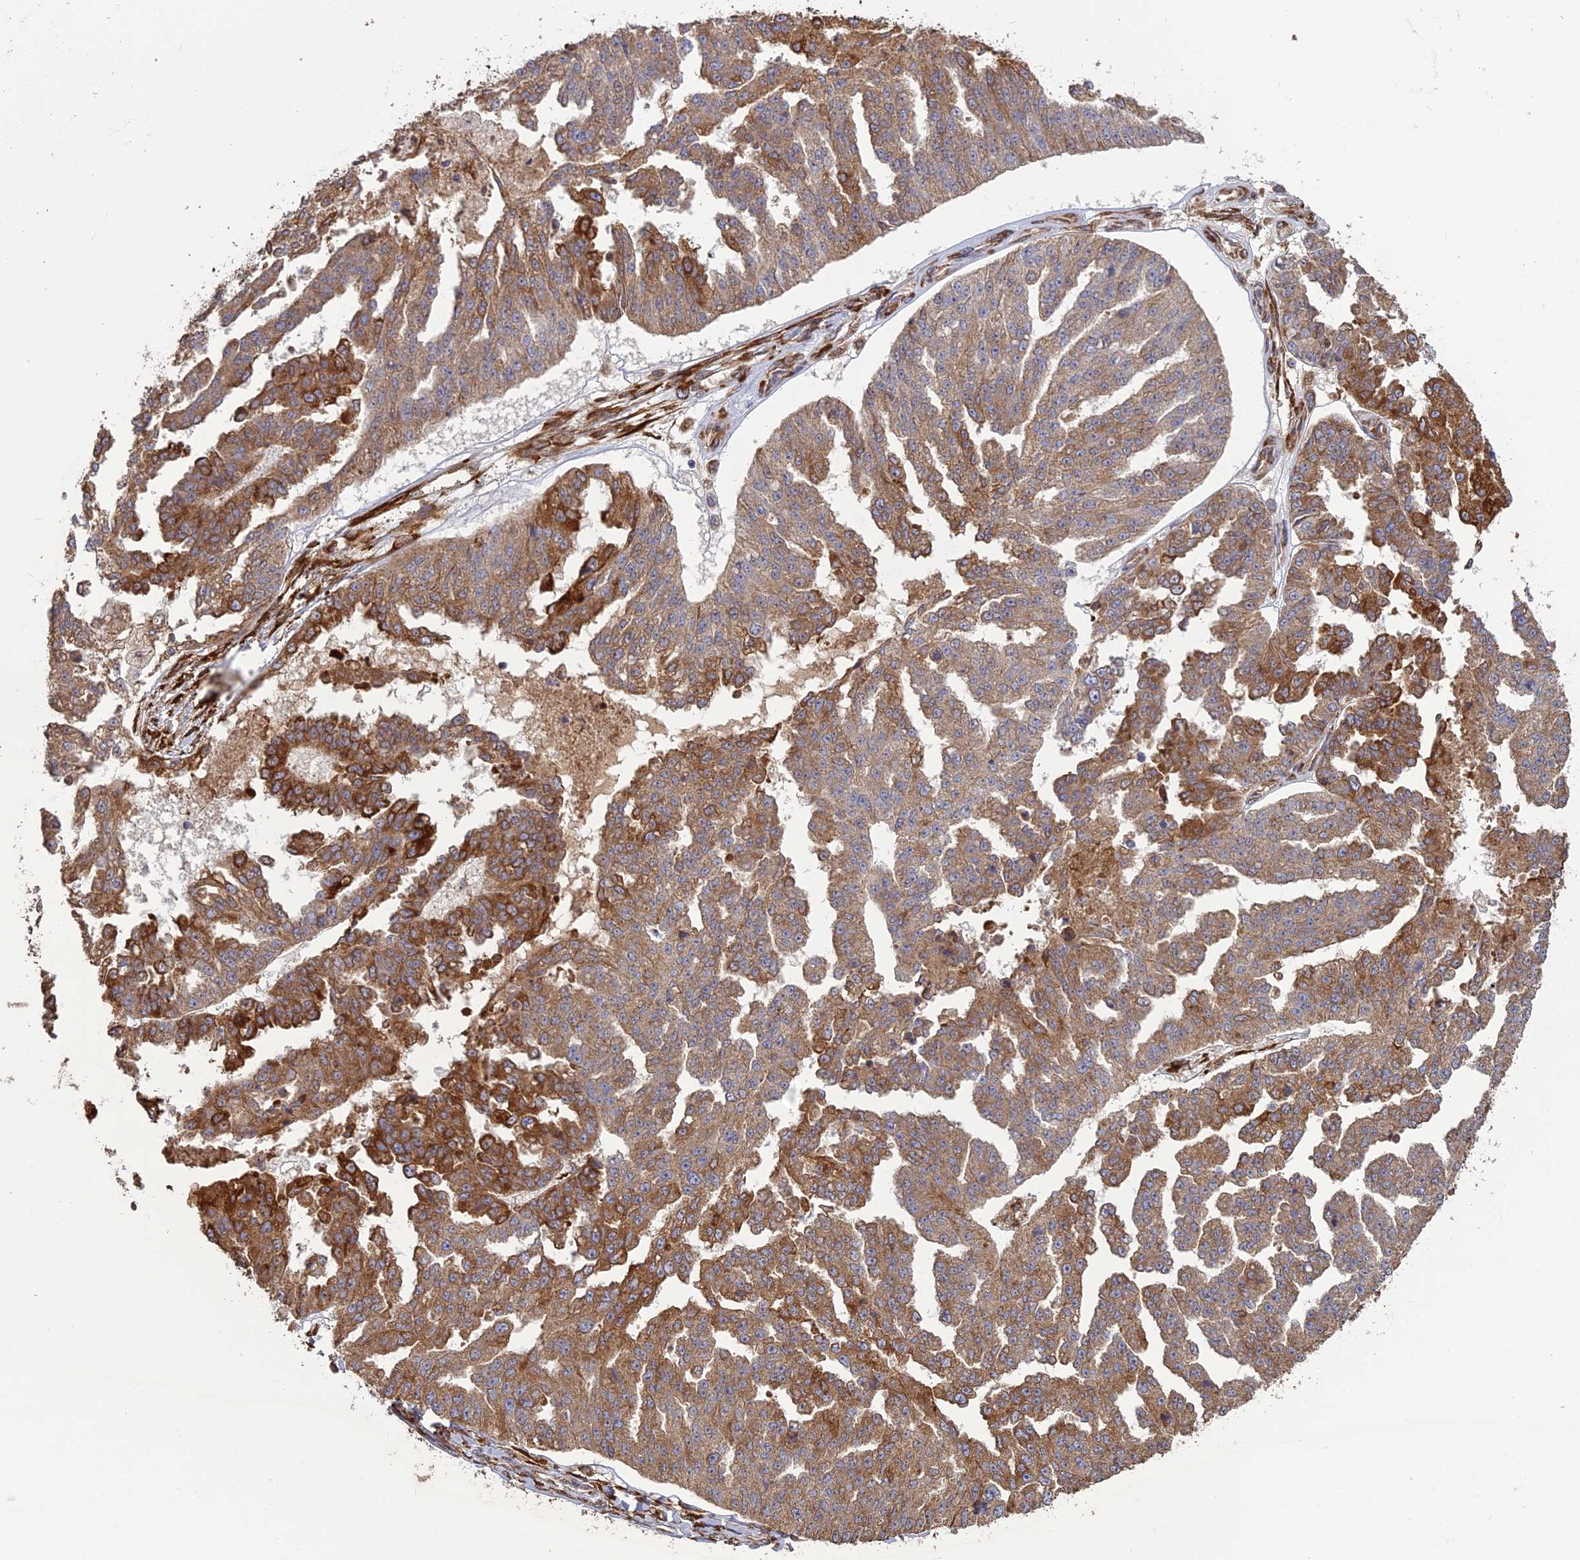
{"staining": {"intensity": "moderate", "quantity": ">75%", "location": "cytoplasmic/membranous"}, "tissue": "ovarian cancer", "cell_type": "Tumor cells", "image_type": "cancer", "snomed": [{"axis": "morphology", "description": "Cystadenocarcinoma, serous, NOS"}, {"axis": "topography", "description": "Ovary"}], "caption": "A brown stain shows moderate cytoplasmic/membranous staining of a protein in human ovarian cancer tumor cells. (brown staining indicates protein expression, while blue staining denotes nuclei).", "gene": "PPIC", "patient": {"sex": "female", "age": 58}}